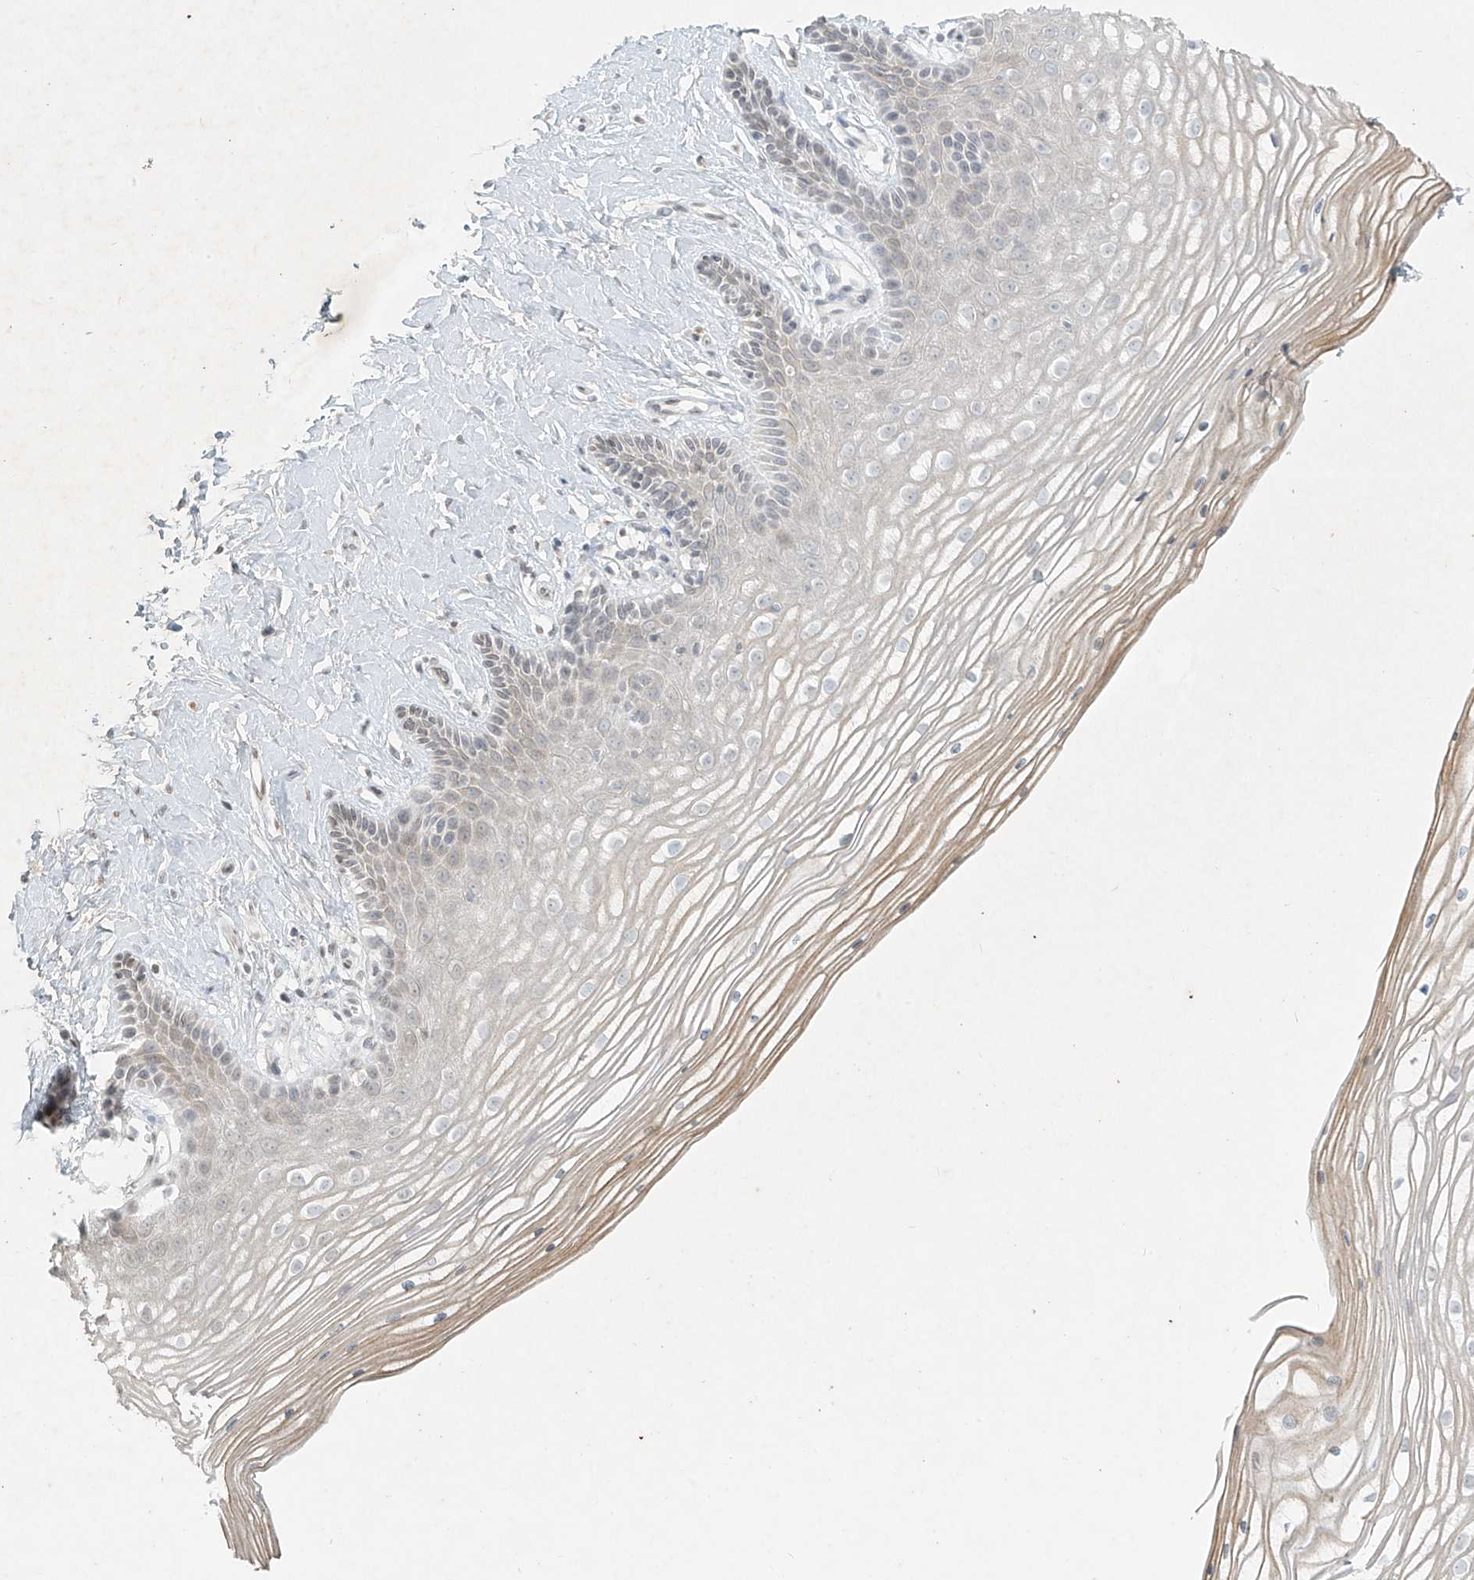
{"staining": {"intensity": "weak", "quantity": "<25%", "location": "cytoplasmic/membranous"}, "tissue": "vagina", "cell_type": "Squamous epithelial cells", "image_type": "normal", "snomed": [{"axis": "morphology", "description": "Normal tissue, NOS"}, {"axis": "topography", "description": "Vagina"}, {"axis": "topography", "description": "Cervix"}], "caption": "Histopathology image shows no significant protein staining in squamous epithelial cells of benign vagina.", "gene": "OSBPL7", "patient": {"sex": "female", "age": 40}}